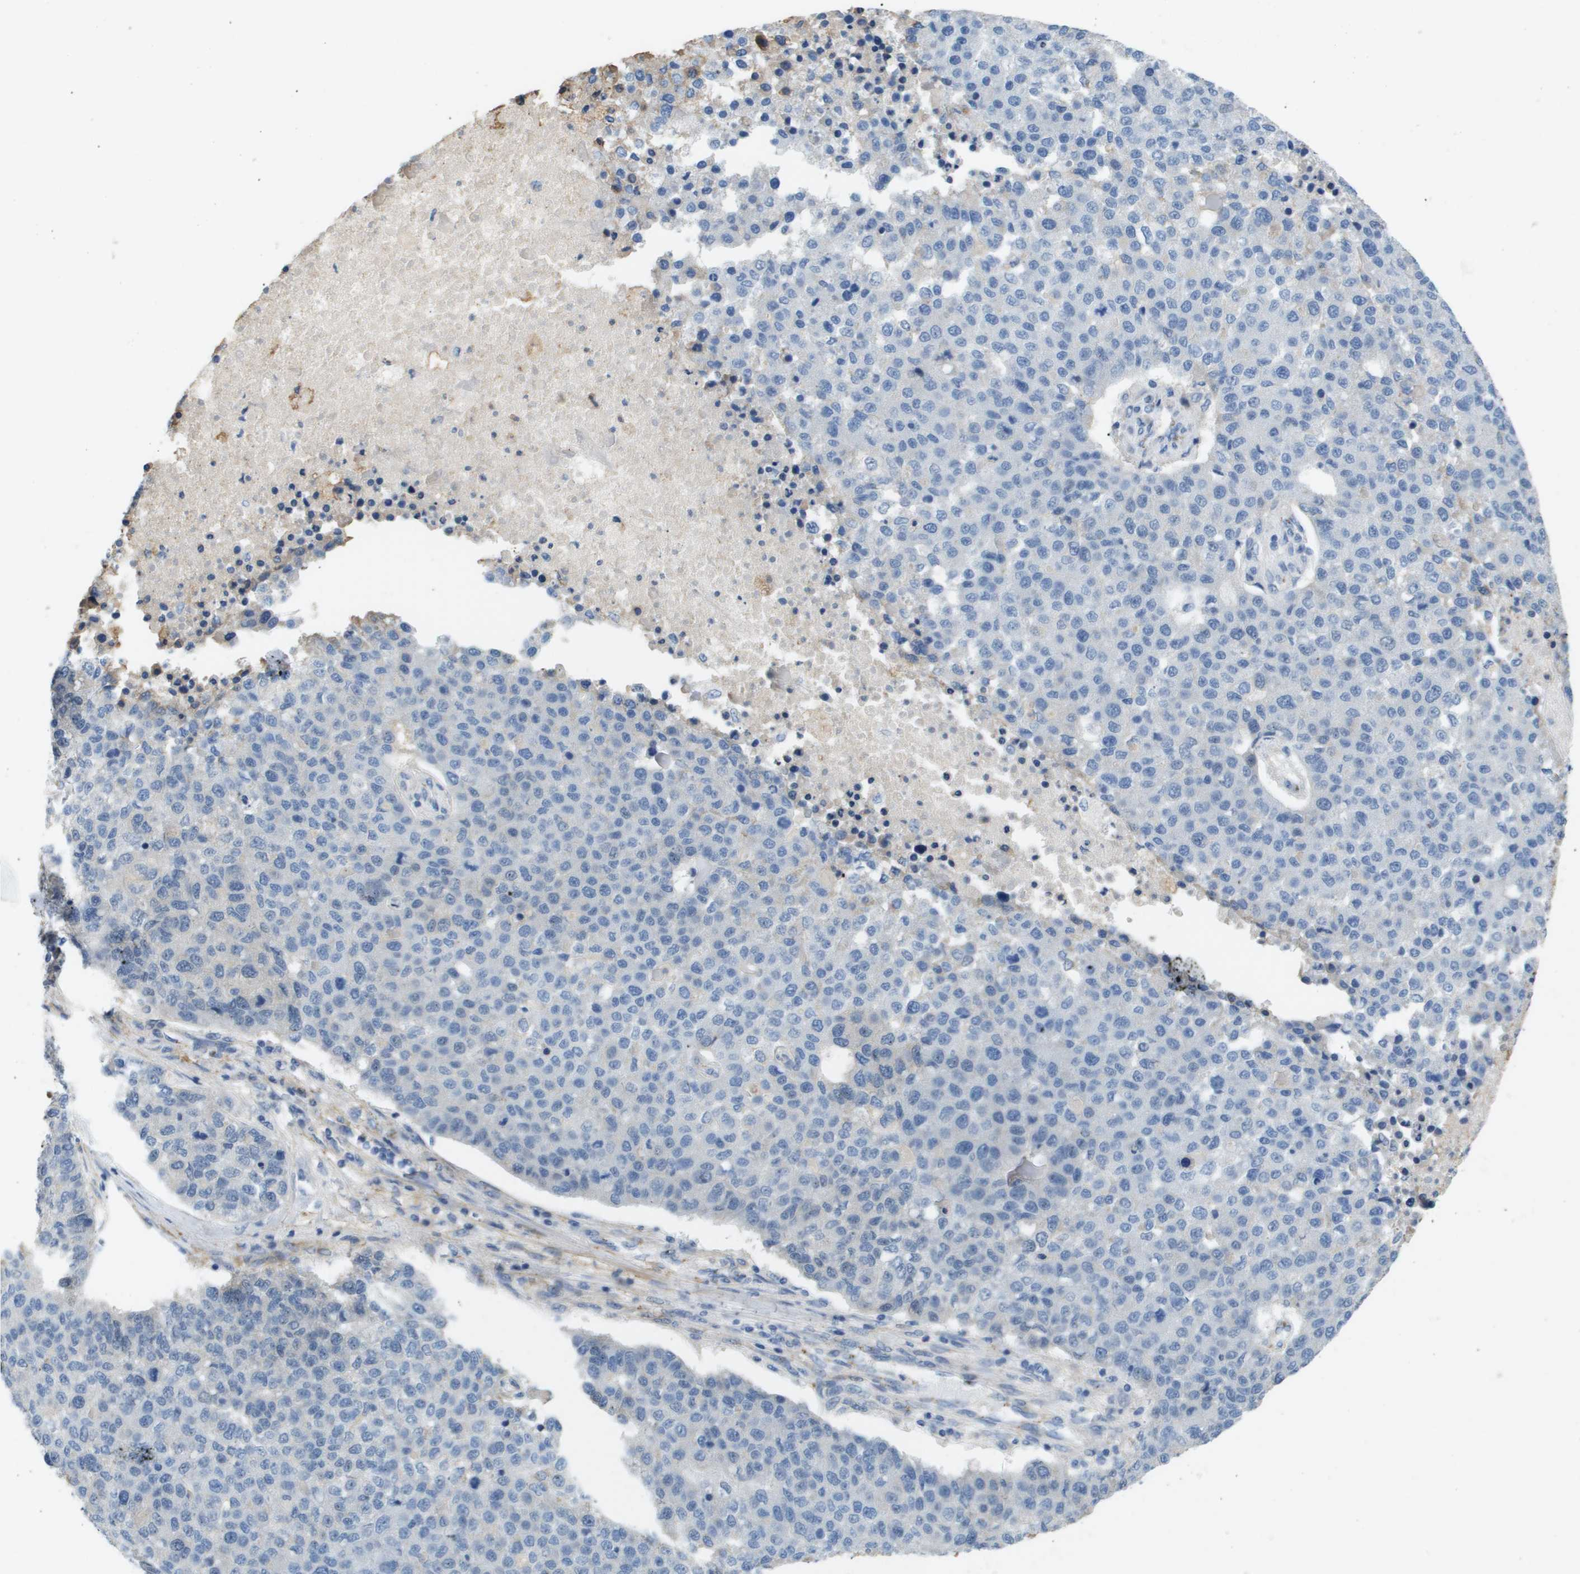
{"staining": {"intensity": "negative", "quantity": "none", "location": "none"}, "tissue": "pancreatic cancer", "cell_type": "Tumor cells", "image_type": "cancer", "snomed": [{"axis": "morphology", "description": "Adenocarcinoma, NOS"}, {"axis": "topography", "description": "Pancreas"}], "caption": "High power microscopy histopathology image of an IHC micrograph of adenocarcinoma (pancreatic), revealing no significant positivity in tumor cells.", "gene": "OTUD5", "patient": {"sex": "female", "age": 61}}